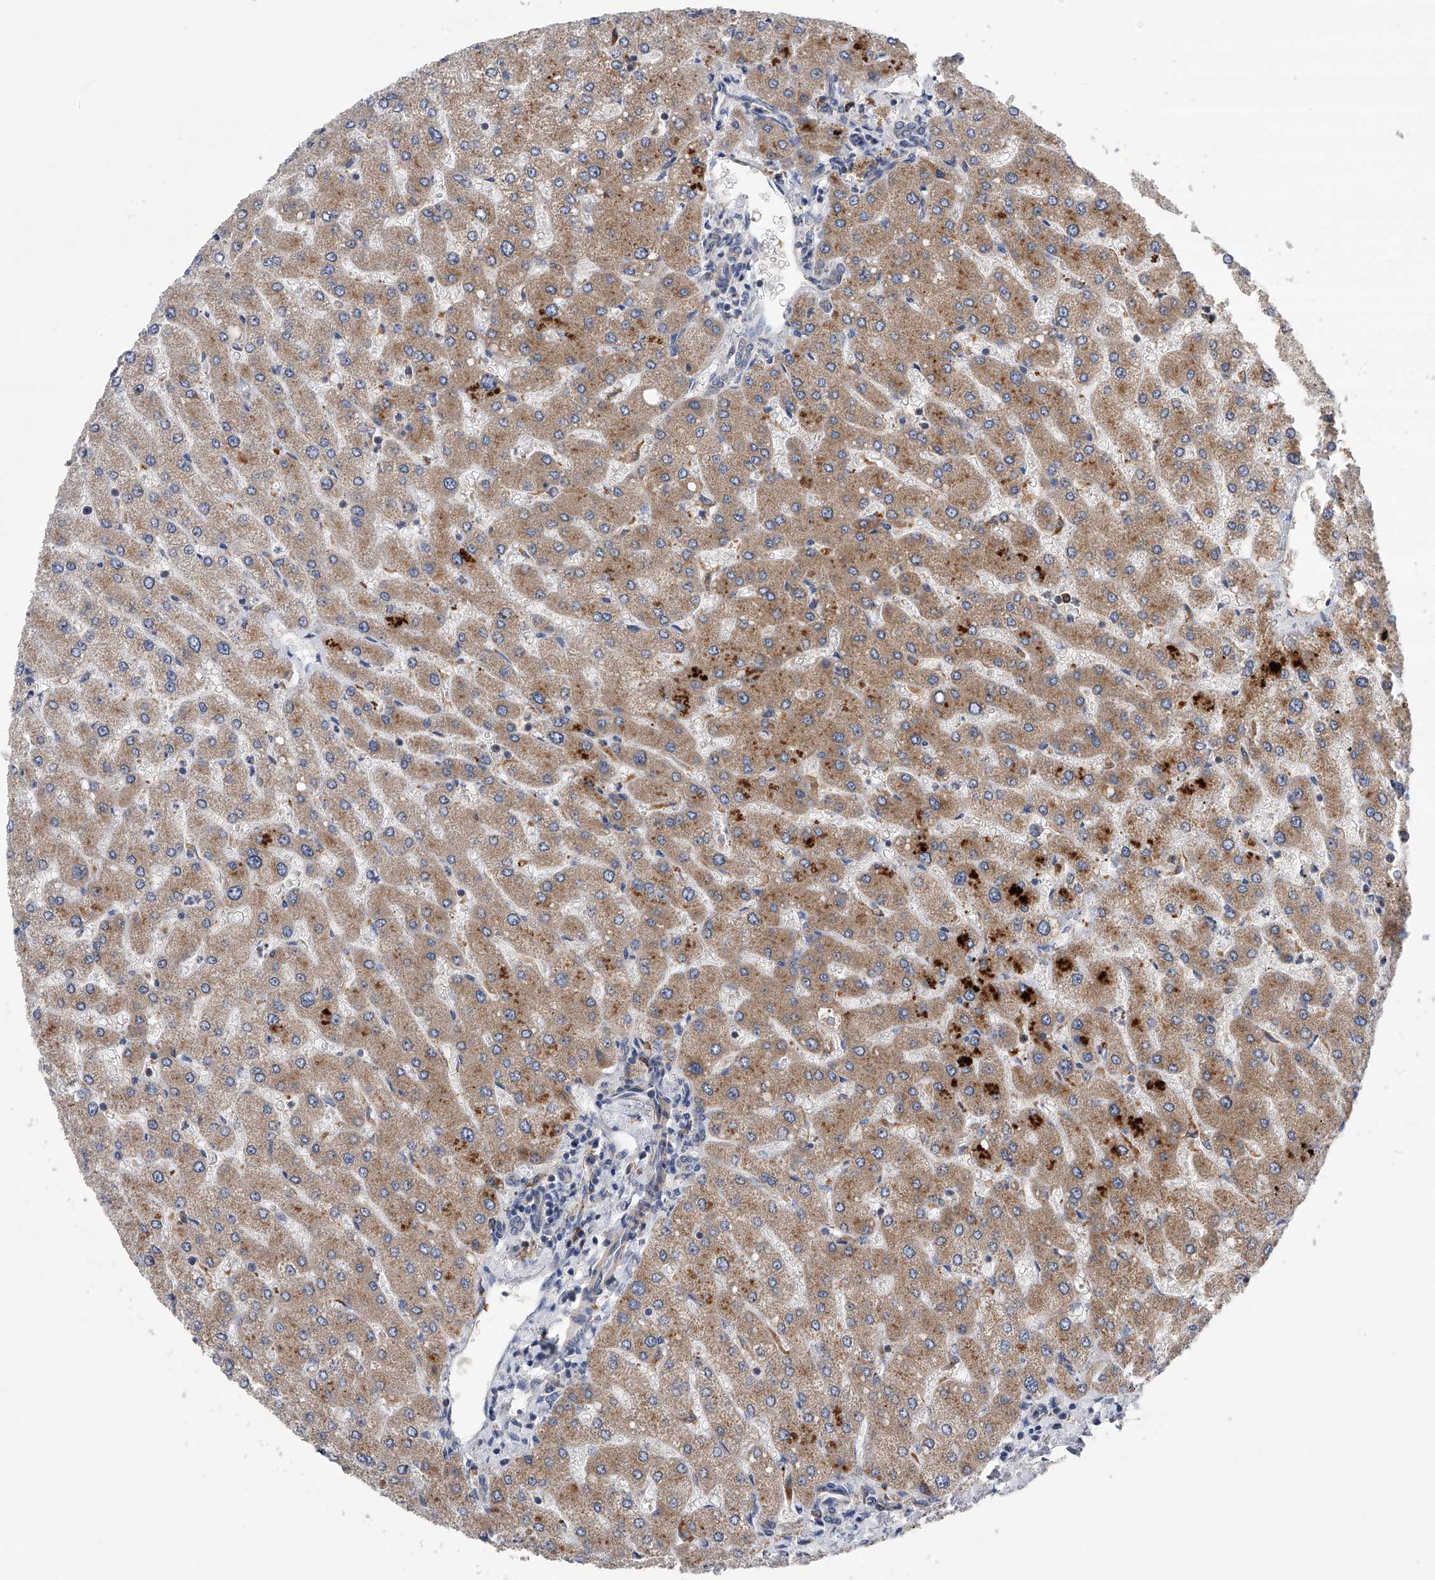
{"staining": {"intensity": "weak", "quantity": "25%-75%", "location": "cytoplasmic/membranous"}, "tissue": "liver", "cell_type": "Cholangiocytes", "image_type": "normal", "snomed": [{"axis": "morphology", "description": "Normal tissue, NOS"}, {"axis": "topography", "description": "Liver"}], "caption": "This histopathology image reveals unremarkable liver stained with immunohistochemistry (IHC) to label a protein in brown. The cytoplasmic/membranous of cholangiocytes show weak positivity for the protein. Nuclei are counter-stained blue.", "gene": "SPOCK1", "patient": {"sex": "male", "age": 55}}